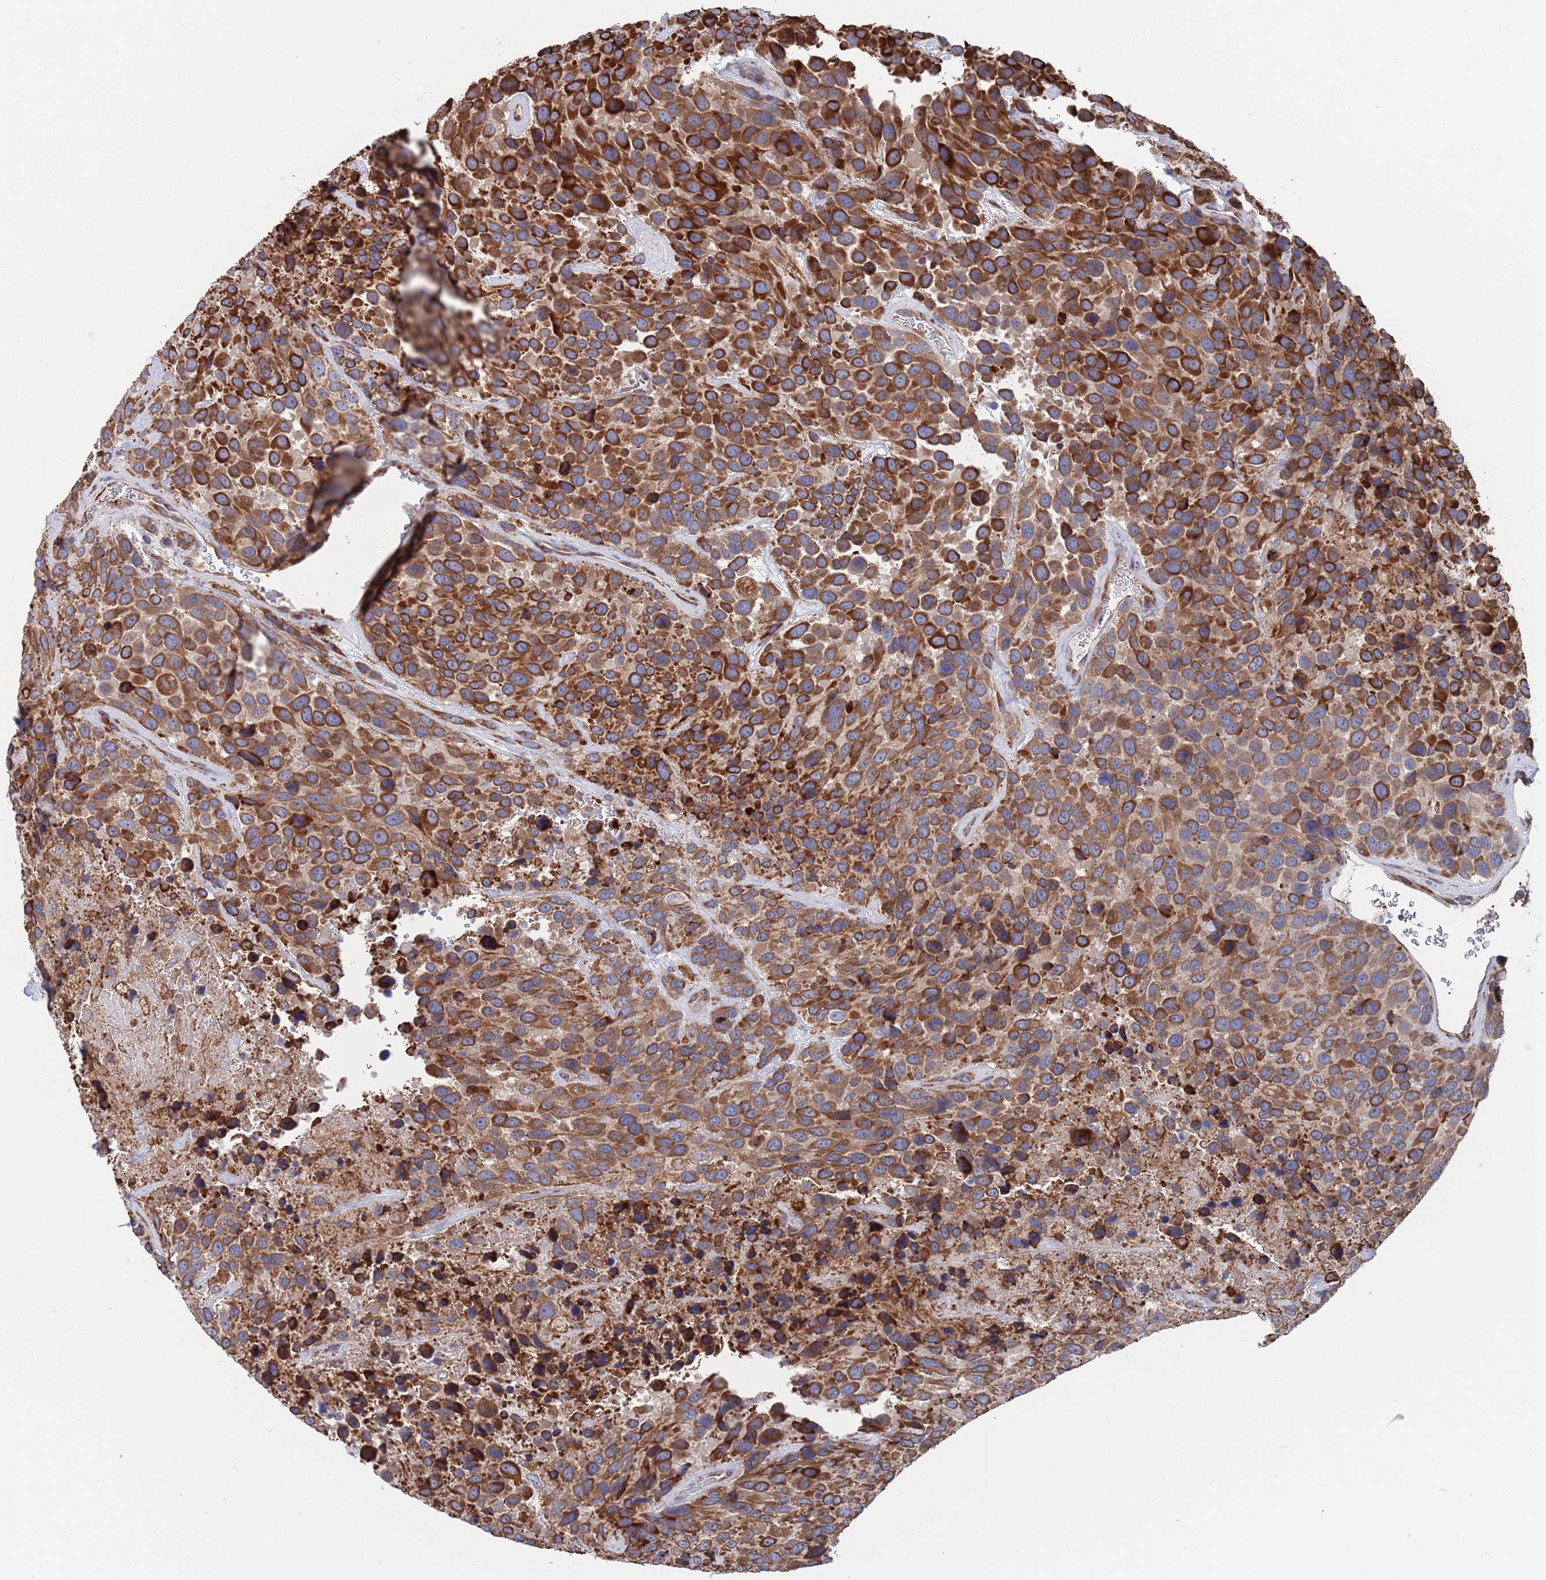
{"staining": {"intensity": "strong", "quantity": ">75%", "location": "cytoplasmic/membranous"}, "tissue": "urothelial cancer", "cell_type": "Tumor cells", "image_type": "cancer", "snomed": [{"axis": "morphology", "description": "Urothelial carcinoma, High grade"}, {"axis": "topography", "description": "Urinary bladder"}], "caption": "An immunohistochemistry image of neoplastic tissue is shown. Protein staining in brown shows strong cytoplasmic/membranous positivity in urothelial cancer within tumor cells.", "gene": "GID8", "patient": {"sex": "female", "age": 70}}